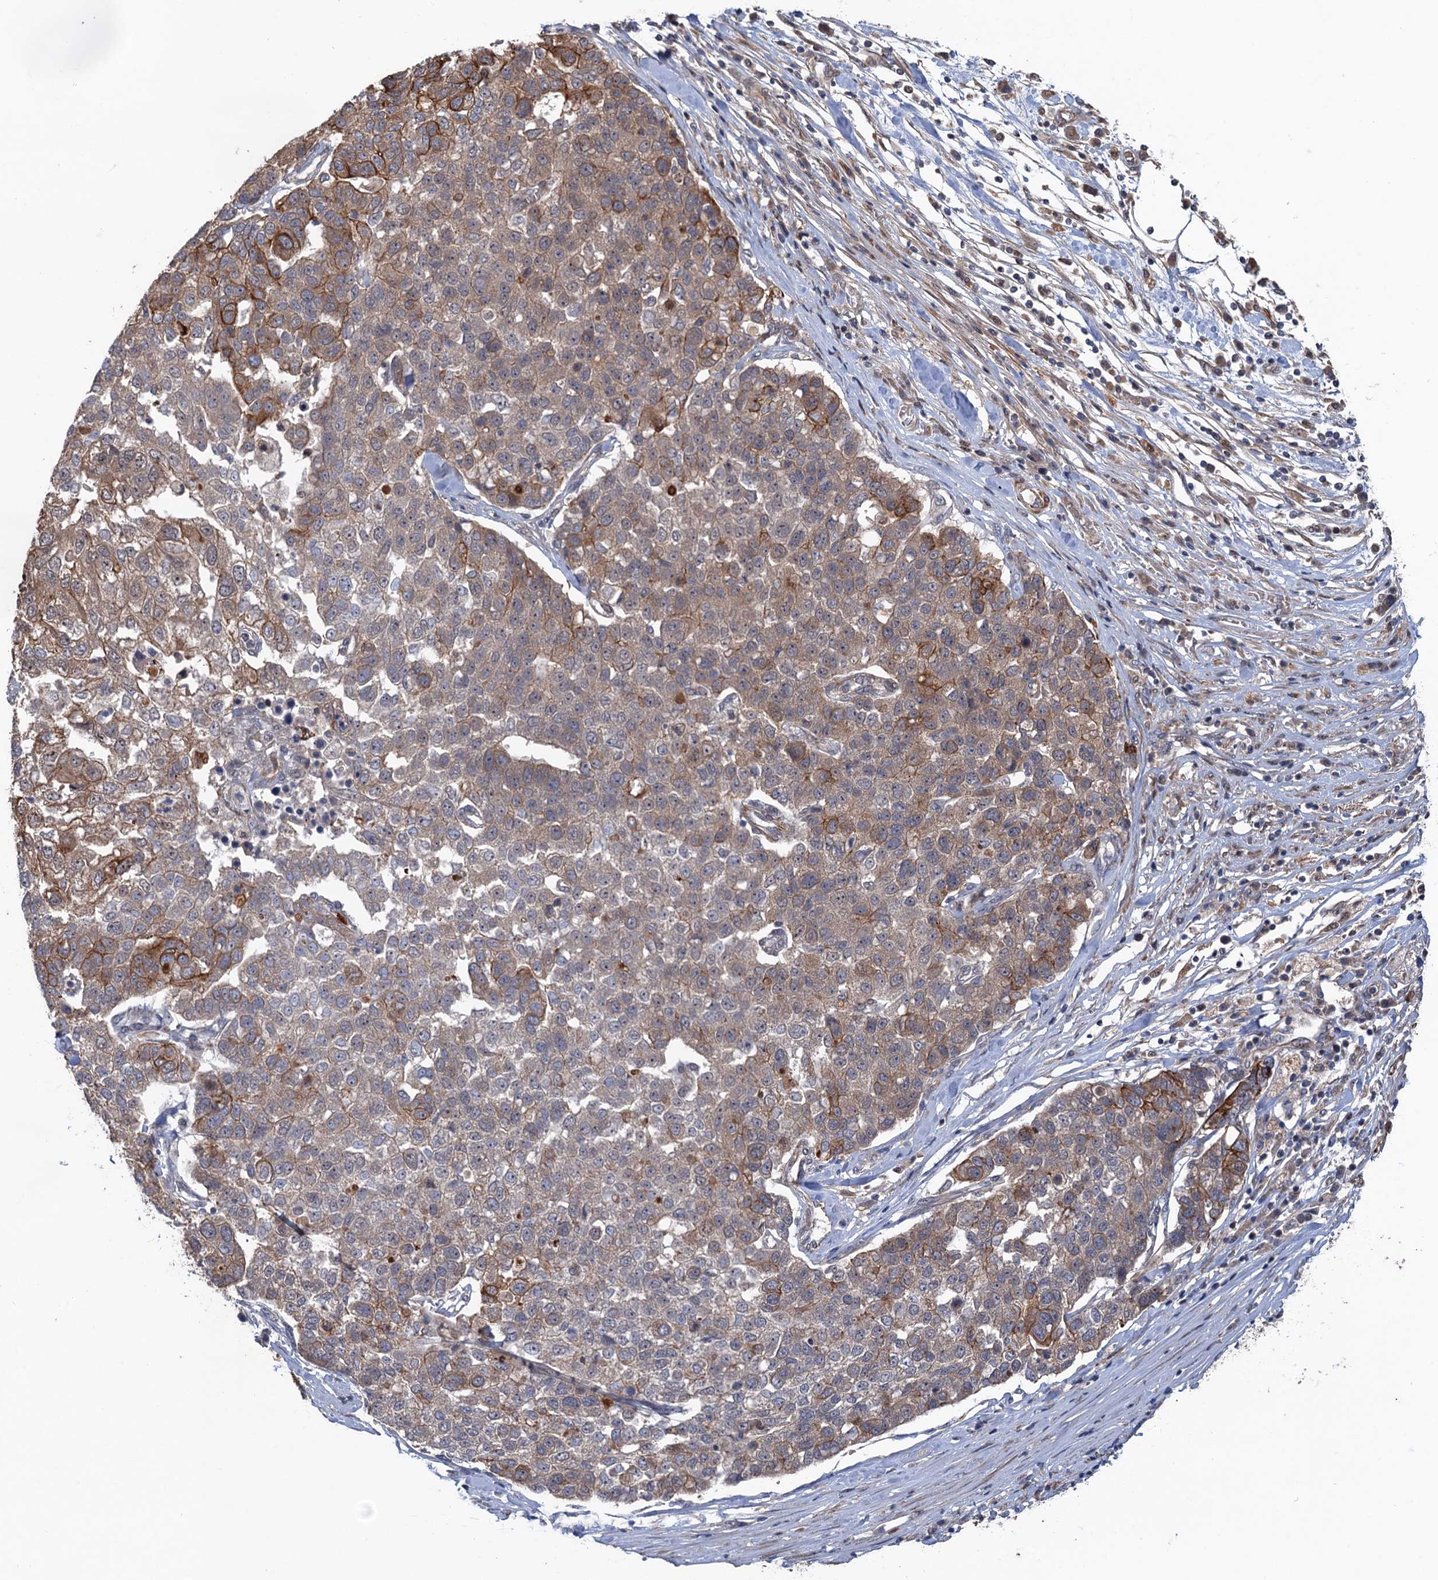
{"staining": {"intensity": "moderate", "quantity": "25%-75%", "location": "cytoplasmic/membranous"}, "tissue": "pancreatic cancer", "cell_type": "Tumor cells", "image_type": "cancer", "snomed": [{"axis": "morphology", "description": "Adenocarcinoma, NOS"}, {"axis": "topography", "description": "Pancreas"}], "caption": "The immunohistochemical stain highlights moderate cytoplasmic/membranous expression in tumor cells of pancreatic cancer tissue.", "gene": "TTC31", "patient": {"sex": "female", "age": 61}}